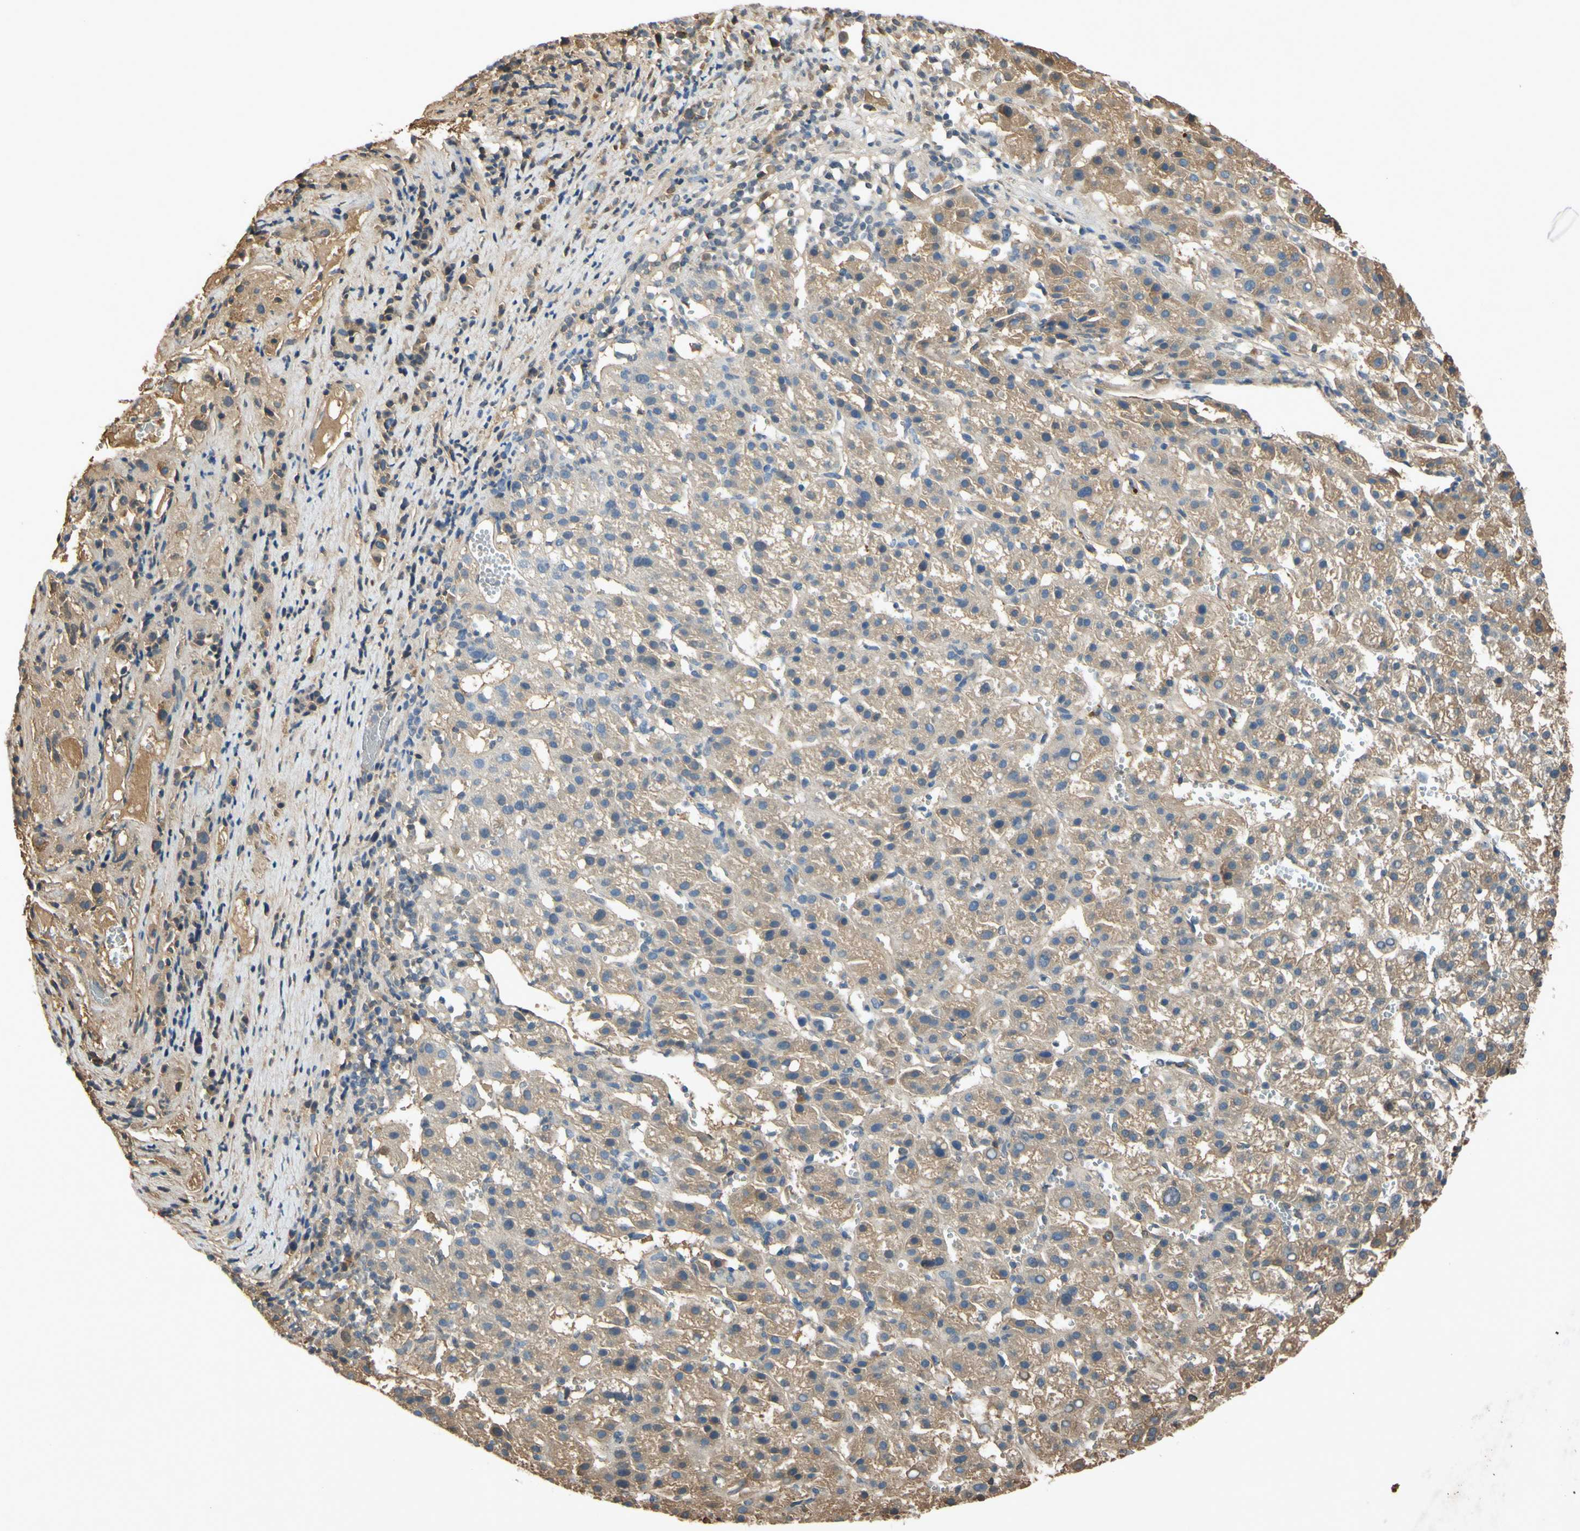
{"staining": {"intensity": "moderate", "quantity": "25%-75%", "location": "cytoplasmic/membranous"}, "tissue": "liver cancer", "cell_type": "Tumor cells", "image_type": "cancer", "snomed": [{"axis": "morphology", "description": "Carcinoma, Hepatocellular, NOS"}, {"axis": "topography", "description": "Liver"}], "caption": "This histopathology image exhibits immunohistochemistry (IHC) staining of human liver cancer (hepatocellular carcinoma), with medium moderate cytoplasmic/membranous staining in approximately 25%-75% of tumor cells.", "gene": "TIMP2", "patient": {"sex": "female", "age": 58}}